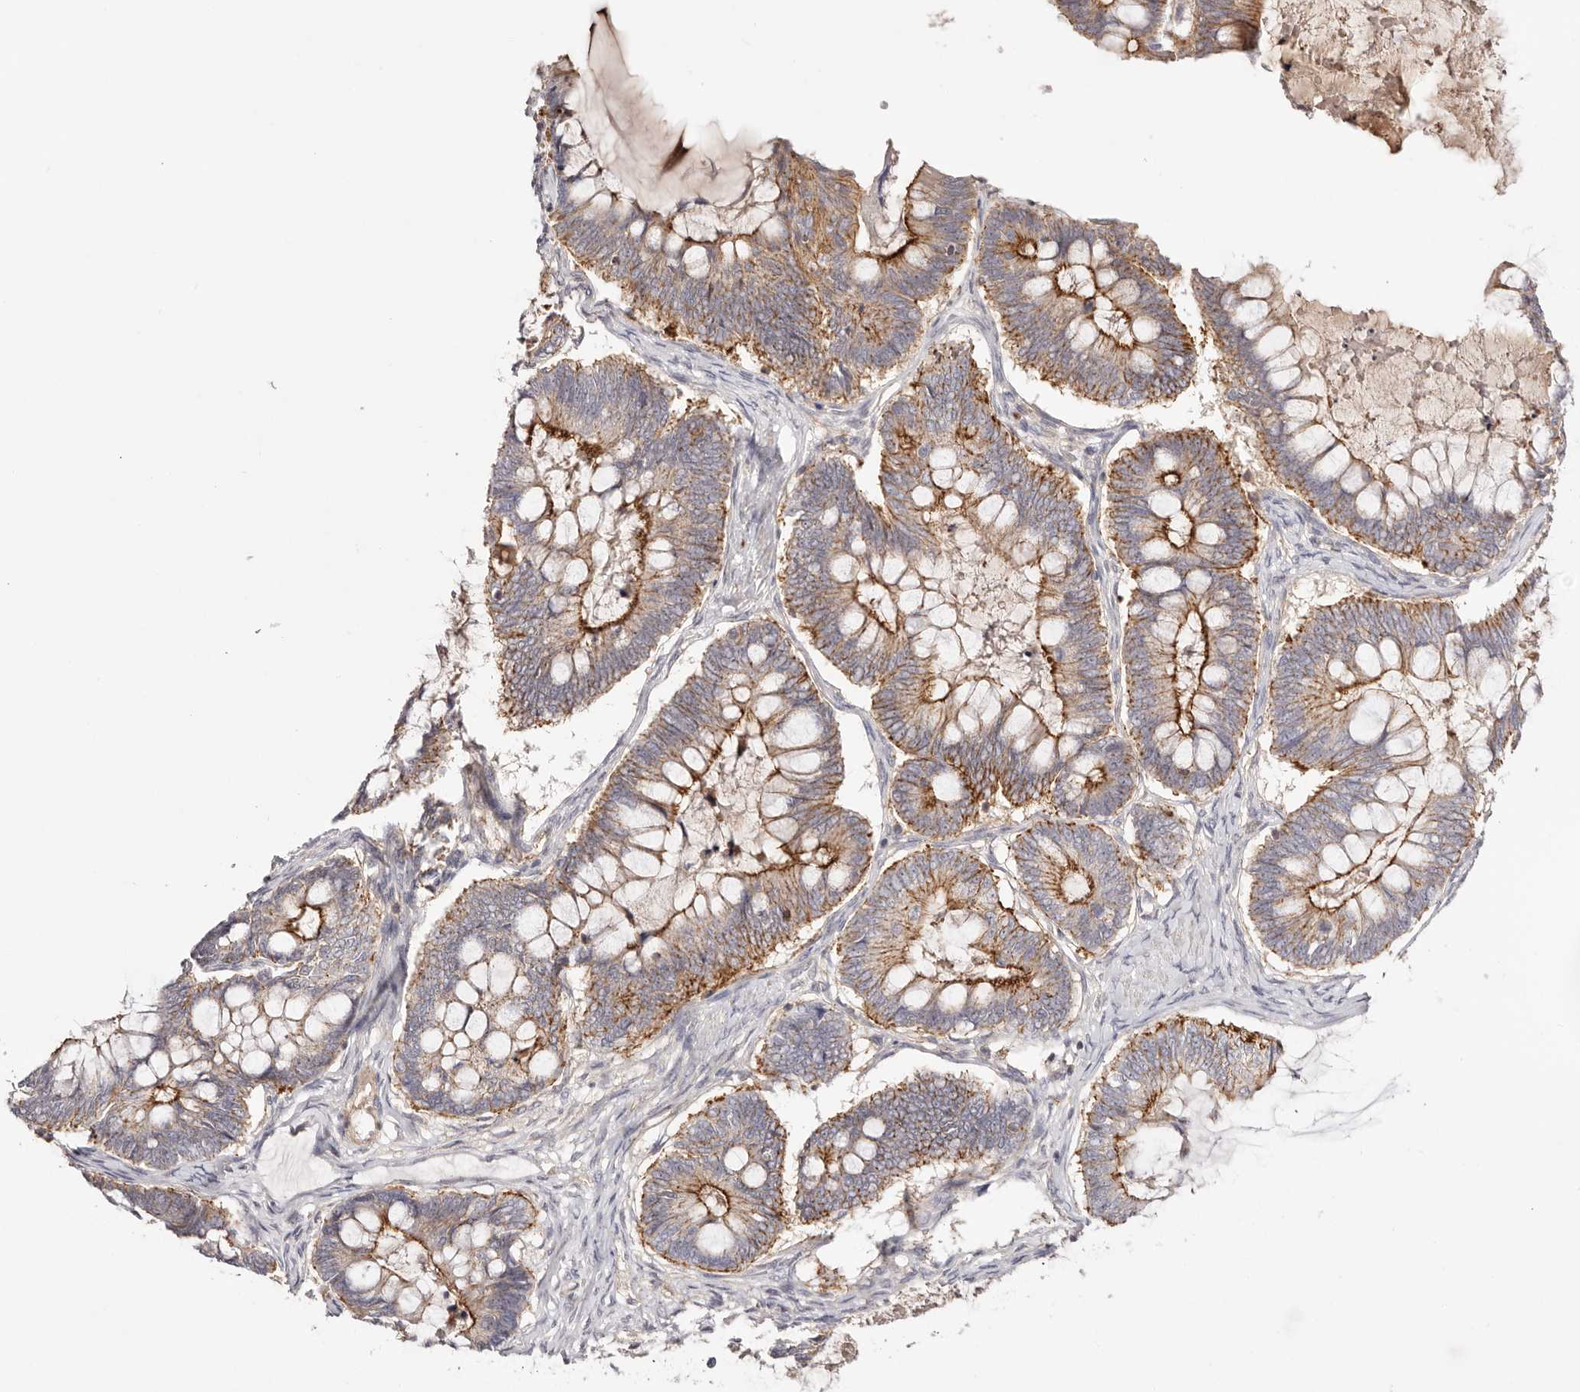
{"staining": {"intensity": "moderate", "quantity": ">75%", "location": "cytoplasmic/membranous"}, "tissue": "ovarian cancer", "cell_type": "Tumor cells", "image_type": "cancer", "snomed": [{"axis": "morphology", "description": "Cystadenocarcinoma, mucinous, NOS"}, {"axis": "topography", "description": "Ovary"}], "caption": "A micrograph showing moderate cytoplasmic/membranous positivity in approximately >75% of tumor cells in ovarian mucinous cystadenocarcinoma, as visualized by brown immunohistochemical staining.", "gene": "SLC35B2", "patient": {"sex": "female", "age": 61}}